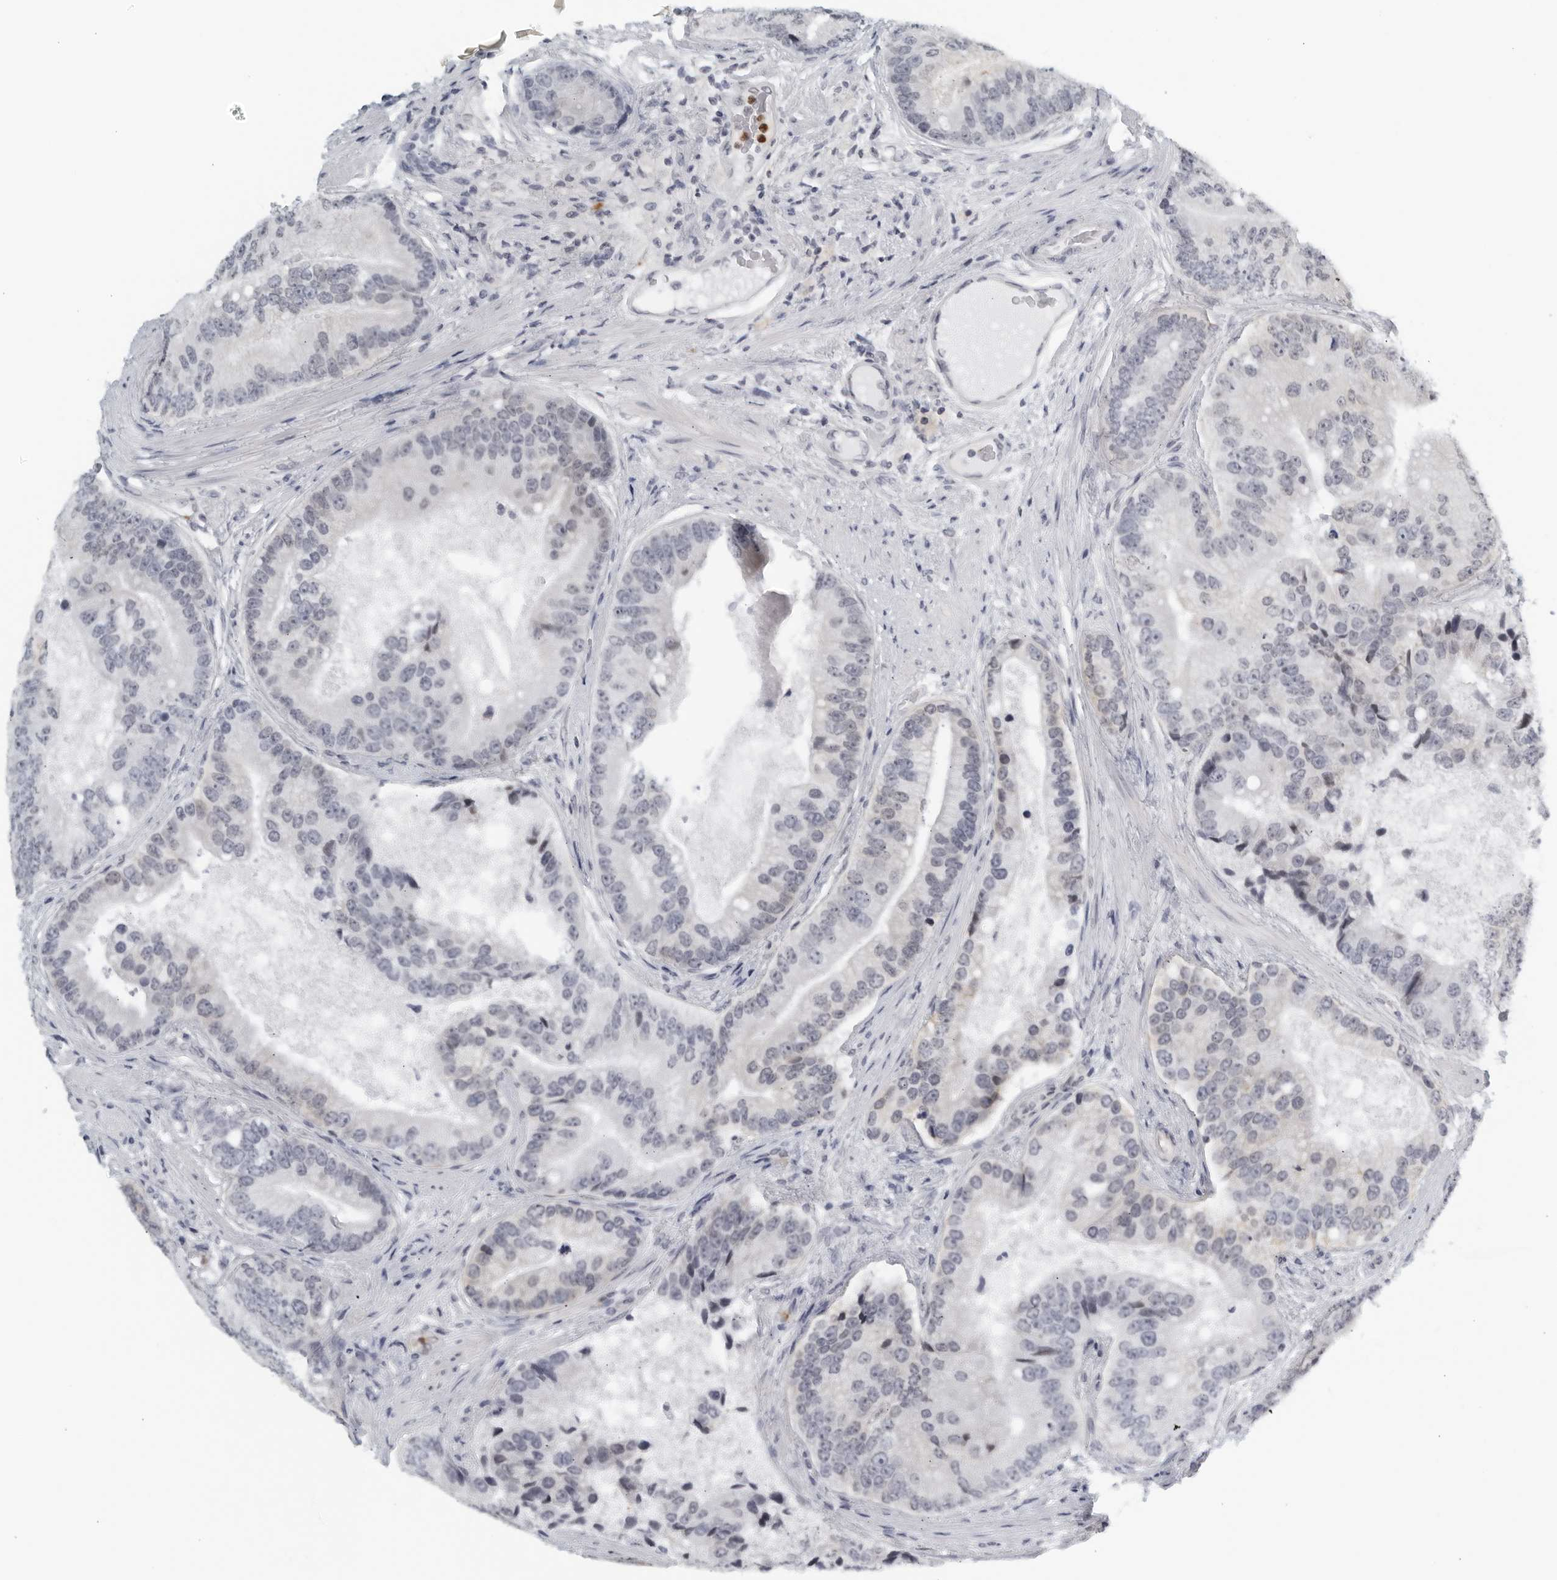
{"staining": {"intensity": "negative", "quantity": "none", "location": "none"}, "tissue": "prostate cancer", "cell_type": "Tumor cells", "image_type": "cancer", "snomed": [{"axis": "morphology", "description": "Adenocarcinoma, High grade"}, {"axis": "topography", "description": "Prostate"}], "caption": "The histopathology image demonstrates no significant staining in tumor cells of high-grade adenocarcinoma (prostate).", "gene": "KLK7", "patient": {"sex": "male", "age": 70}}